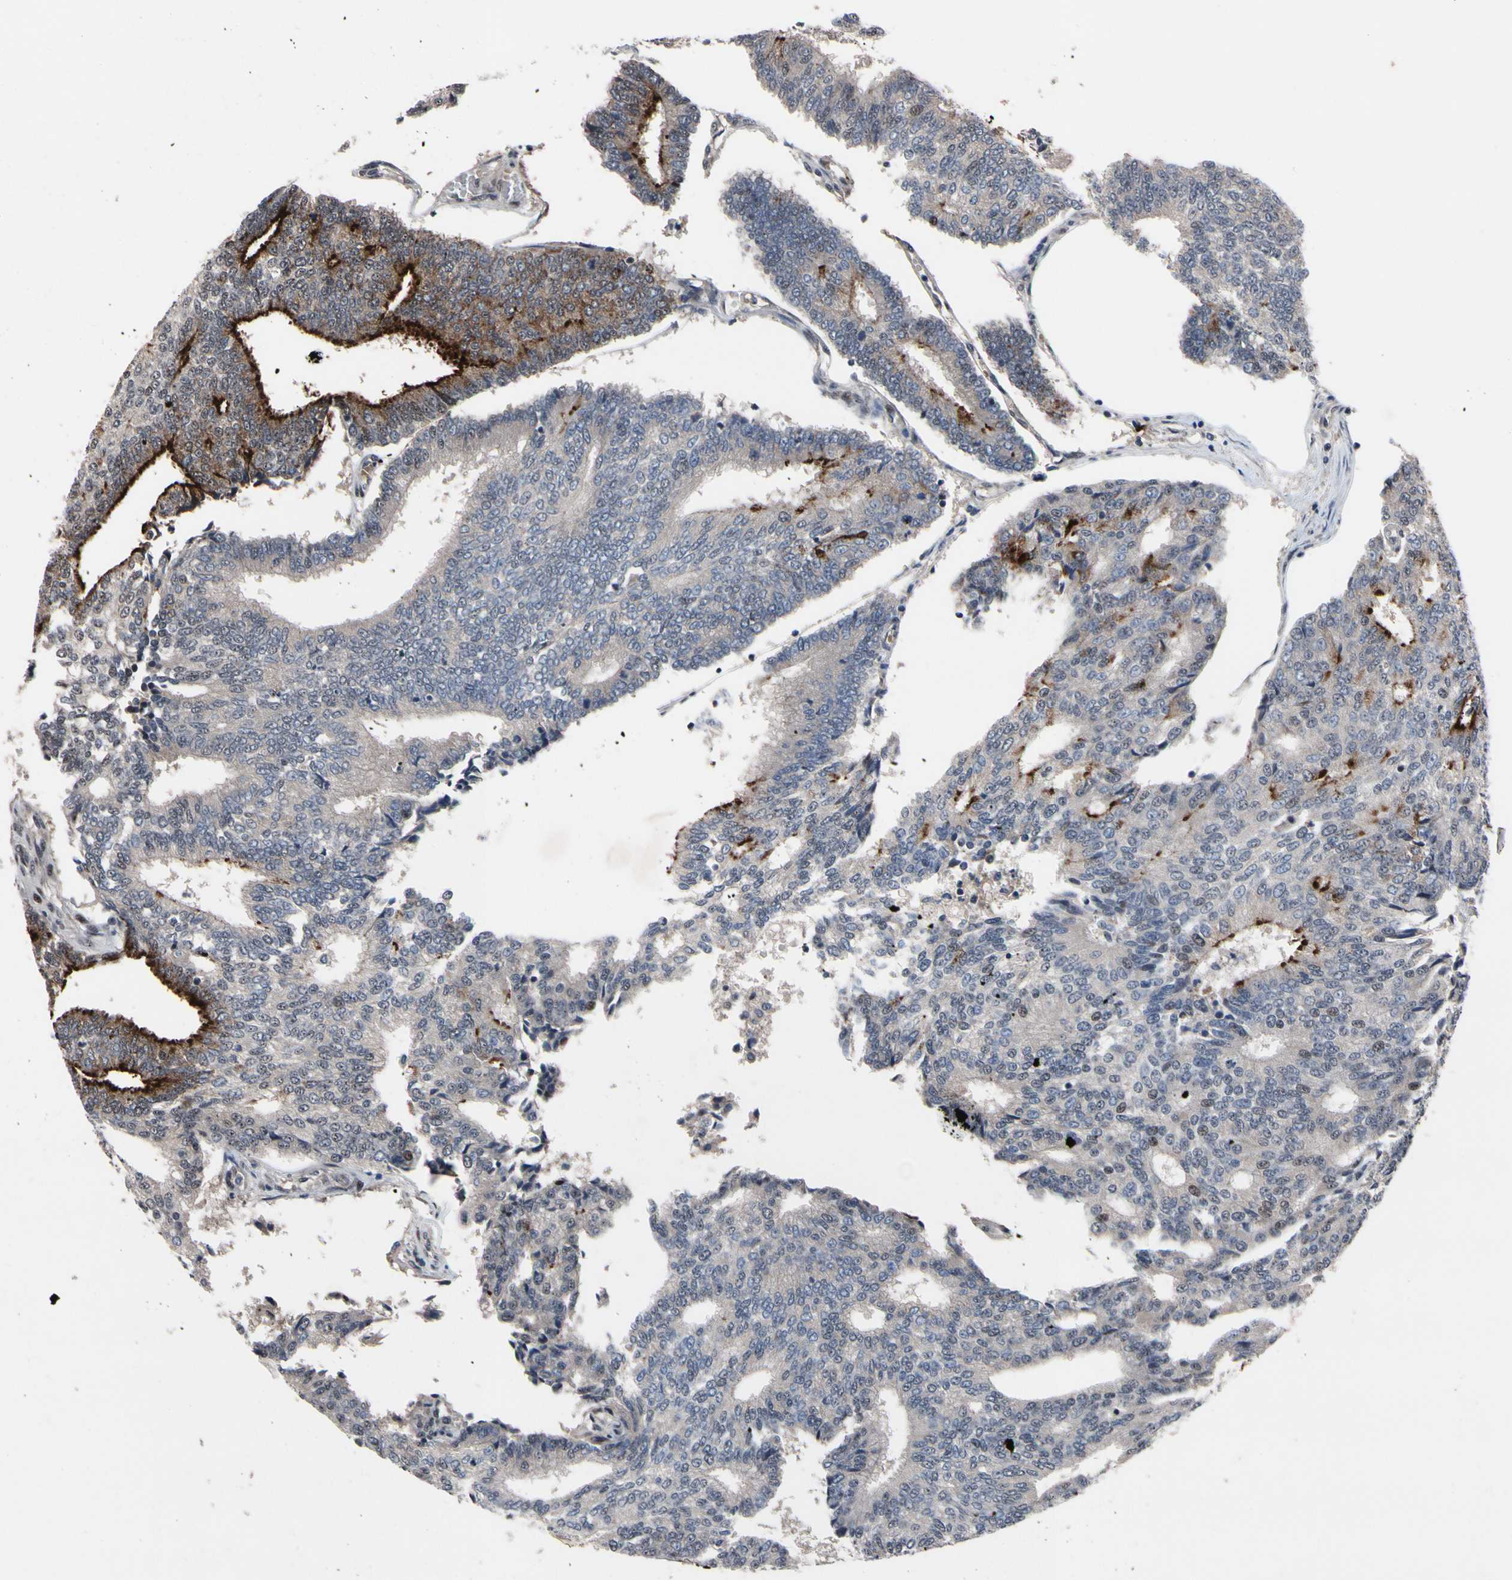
{"staining": {"intensity": "moderate", "quantity": "<25%", "location": "cytoplasmic/membranous,nuclear"}, "tissue": "prostate cancer", "cell_type": "Tumor cells", "image_type": "cancer", "snomed": [{"axis": "morphology", "description": "Adenocarcinoma, High grade"}, {"axis": "topography", "description": "Prostate"}], "caption": "IHC photomicrograph of neoplastic tissue: prostate high-grade adenocarcinoma stained using immunohistochemistry exhibits low levels of moderate protein expression localized specifically in the cytoplasmic/membranous and nuclear of tumor cells, appearing as a cytoplasmic/membranous and nuclear brown color.", "gene": "SOX7", "patient": {"sex": "male", "age": 55}}